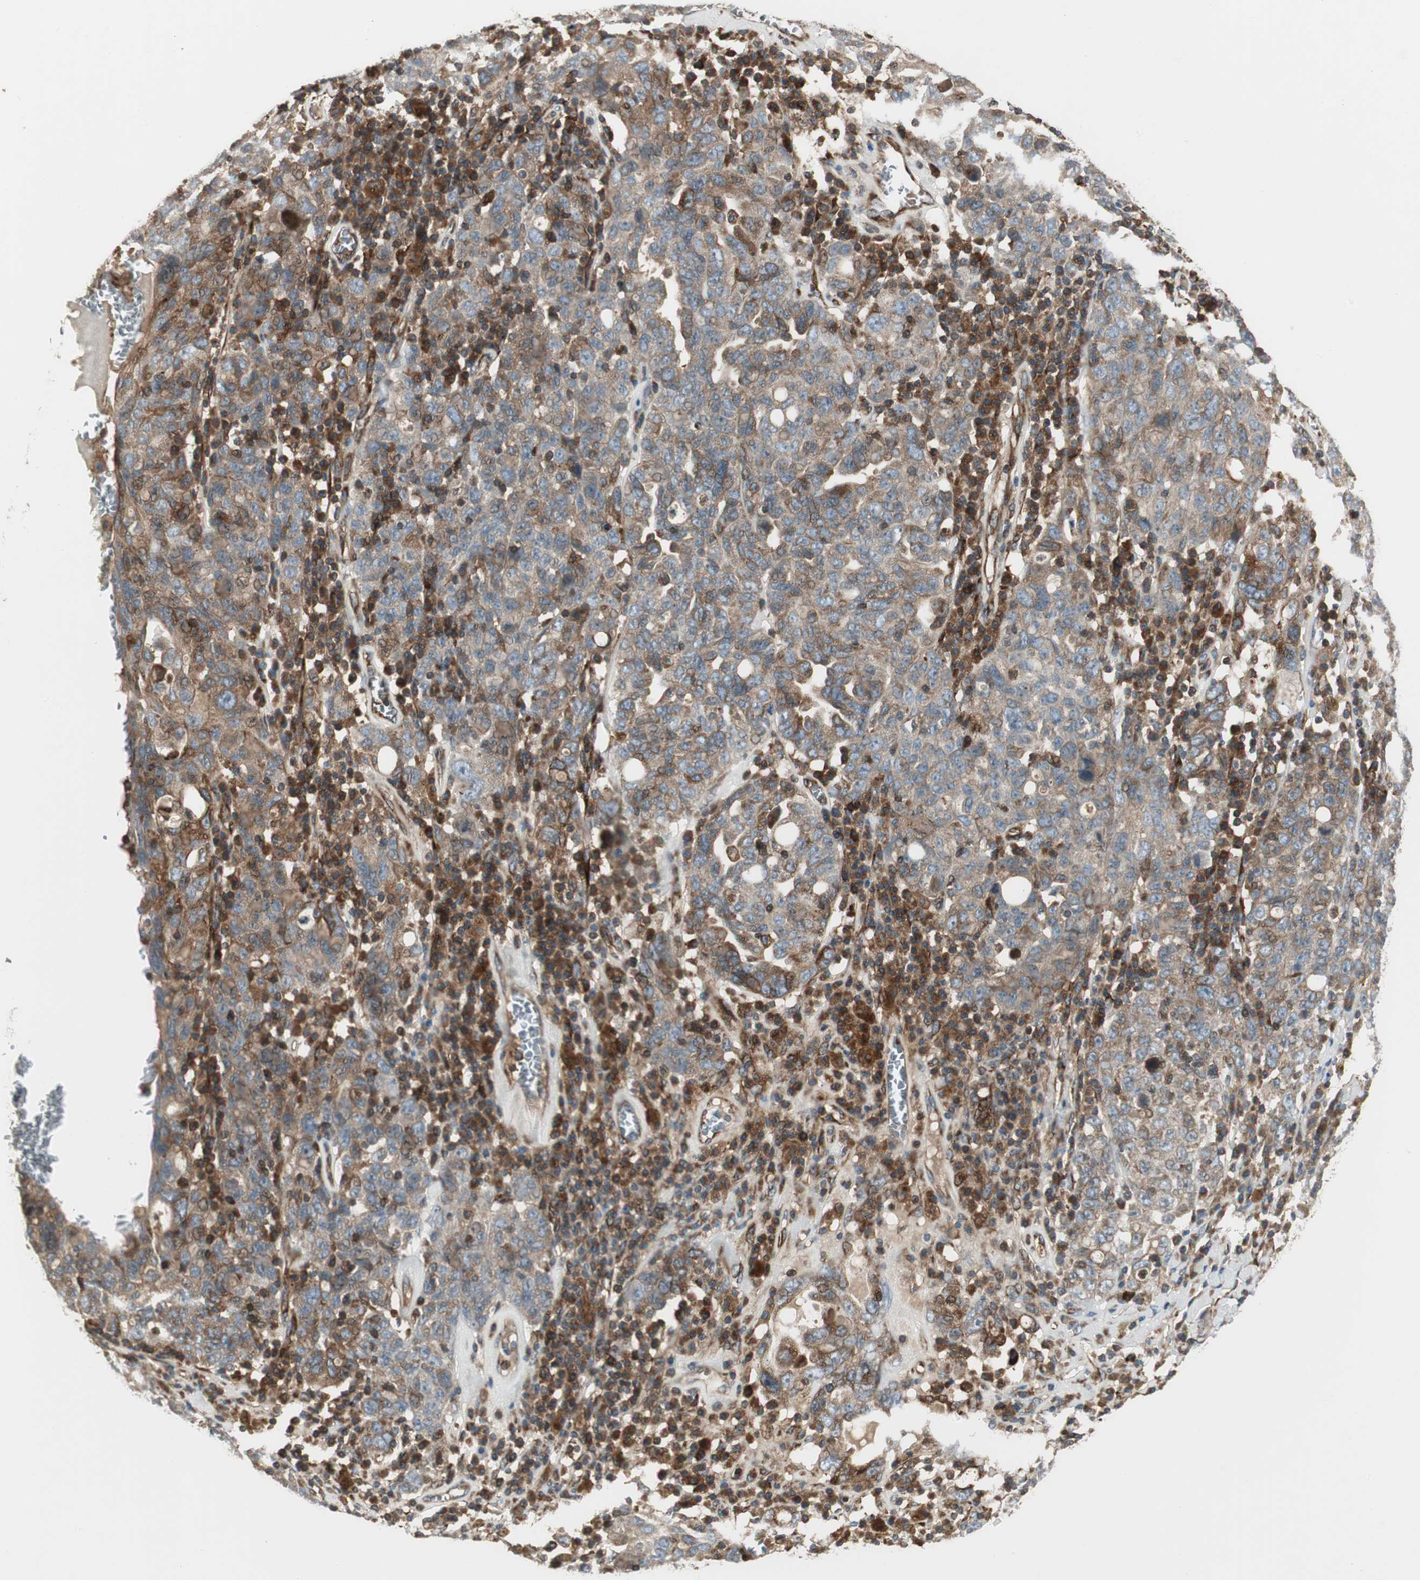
{"staining": {"intensity": "weak", "quantity": ">75%", "location": "cytoplasmic/membranous"}, "tissue": "ovarian cancer", "cell_type": "Tumor cells", "image_type": "cancer", "snomed": [{"axis": "morphology", "description": "Carcinoma, endometroid"}, {"axis": "topography", "description": "Ovary"}], "caption": "A photomicrograph of human endometroid carcinoma (ovarian) stained for a protein demonstrates weak cytoplasmic/membranous brown staining in tumor cells. Nuclei are stained in blue.", "gene": "PRKG1", "patient": {"sex": "female", "age": 62}}